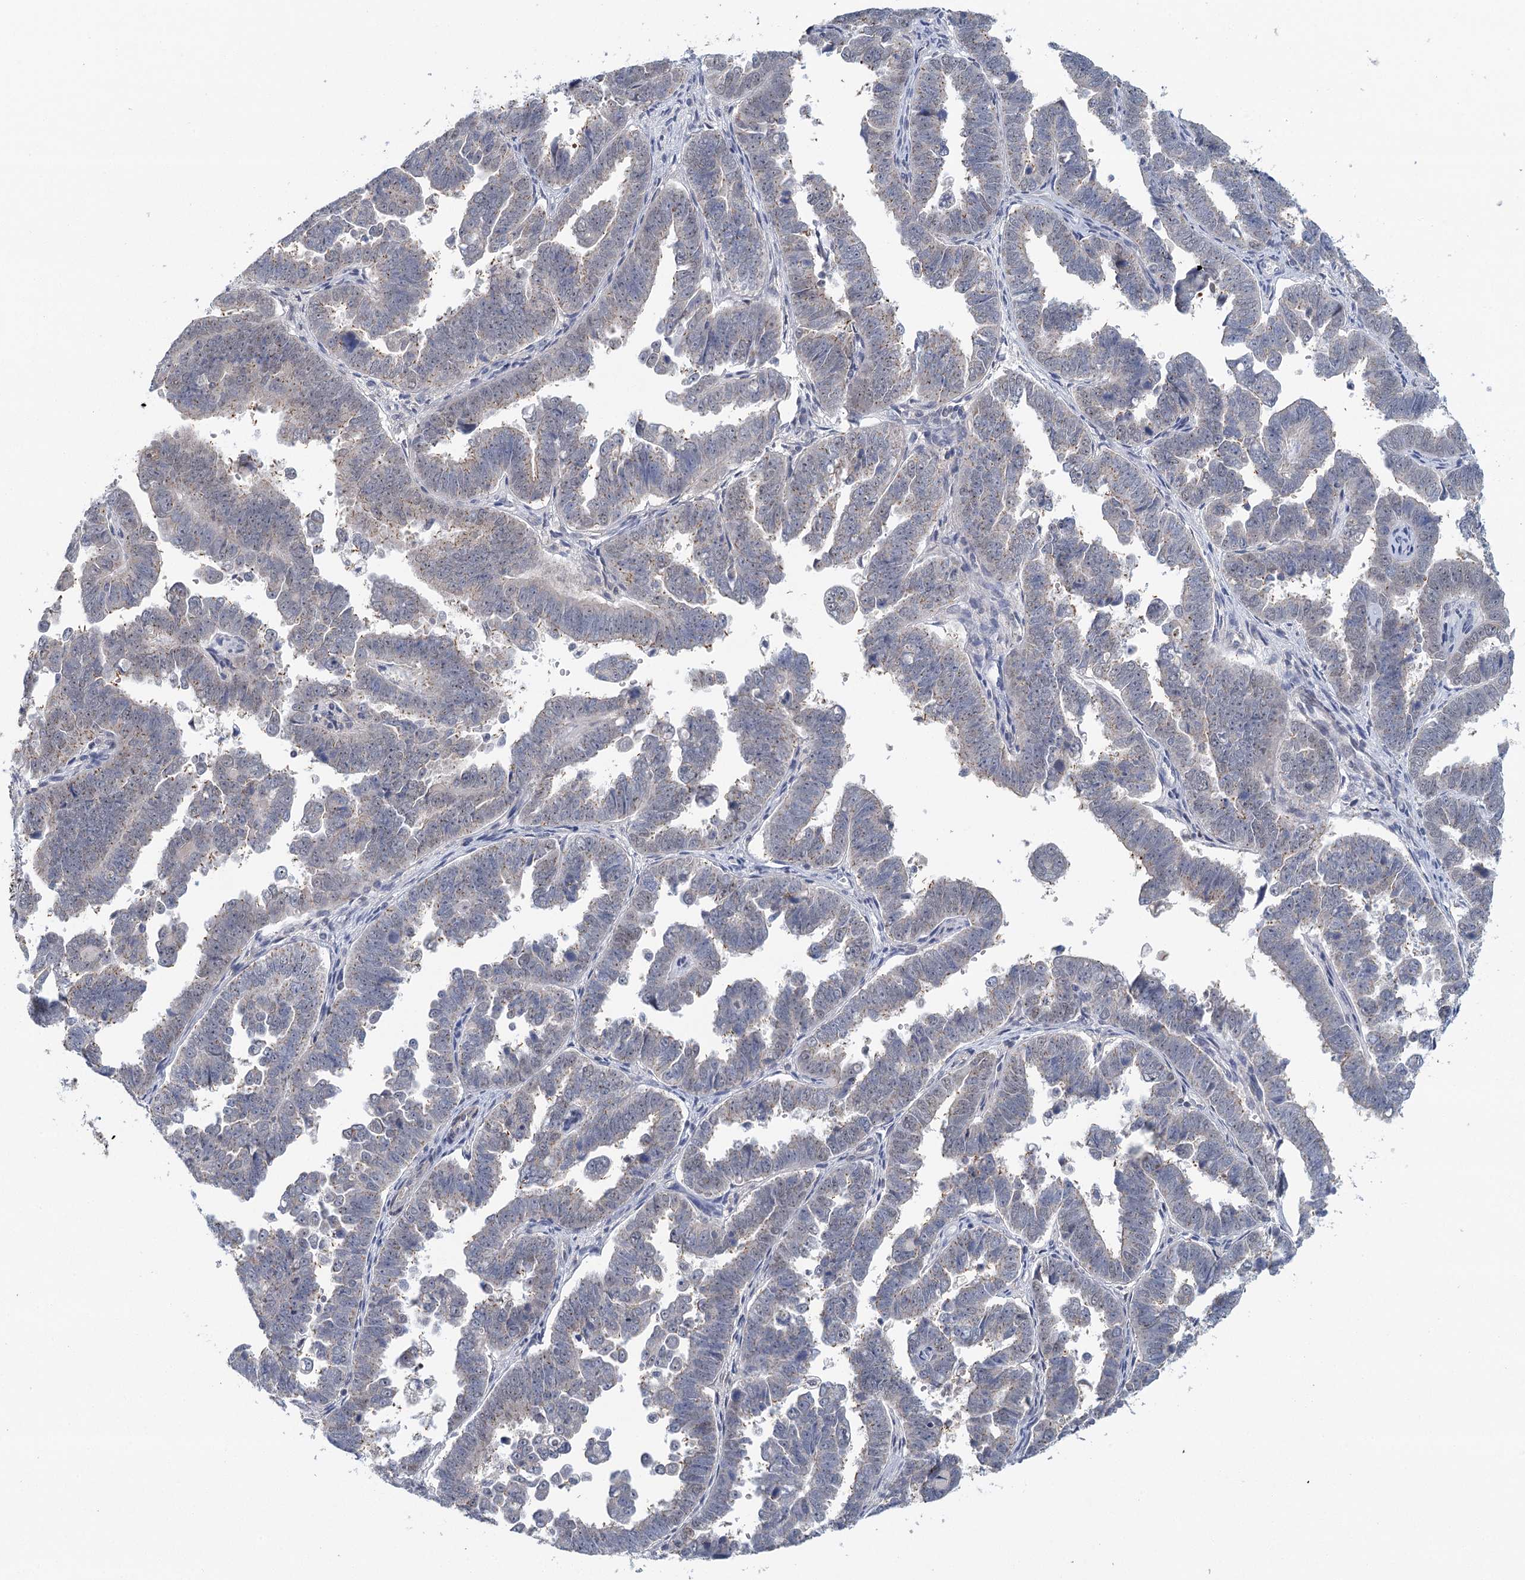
{"staining": {"intensity": "negative", "quantity": "none", "location": "none"}, "tissue": "endometrial cancer", "cell_type": "Tumor cells", "image_type": "cancer", "snomed": [{"axis": "morphology", "description": "Adenocarcinoma, NOS"}, {"axis": "topography", "description": "Endometrium"}], "caption": "Endometrial adenocarcinoma was stained to show a protein in brown. There is no significant expression in tumor cells.", "gene": "GPATCH11", "patient": {"sex": "female", "age": 75}}